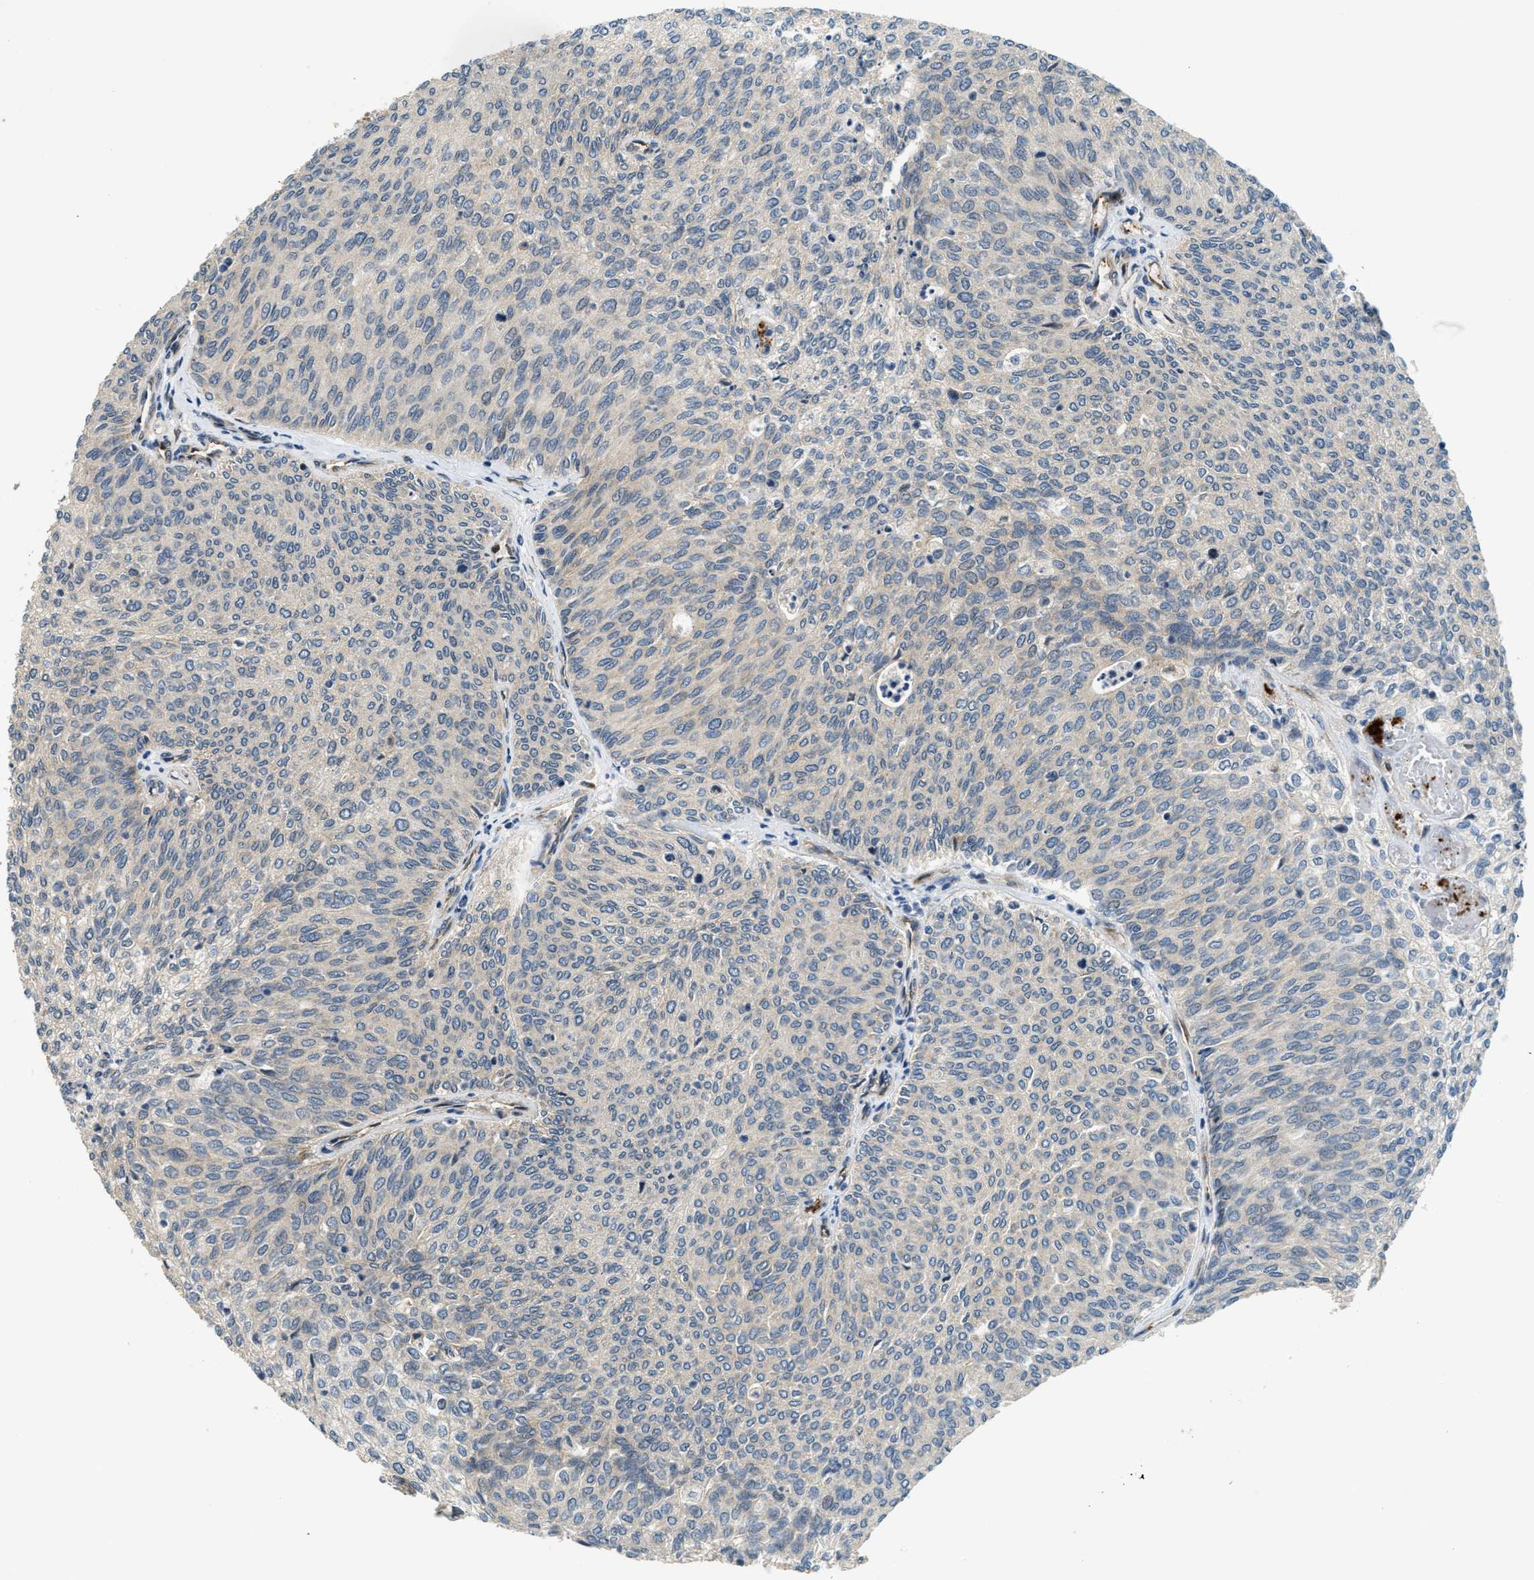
{"staining": {"intensity": "negative", "quantity": "none", "location": "none"}, "tissue": "urothelial cancer", "cell_type": "Tumor cells", "image_type": "cancer", "snomed": [{"axis": "morphology", "description": "Urothelial carcinoma, Low grade"}, {"axis": "topography", "description": "Urinary bladder"}], "caption": "This is a image of immunohistochemistry staining of urothelial cancer, which shows no staining in tumor cells.", "gene": "ALOX12", "patient": {"sex": "female", "age": 79}}